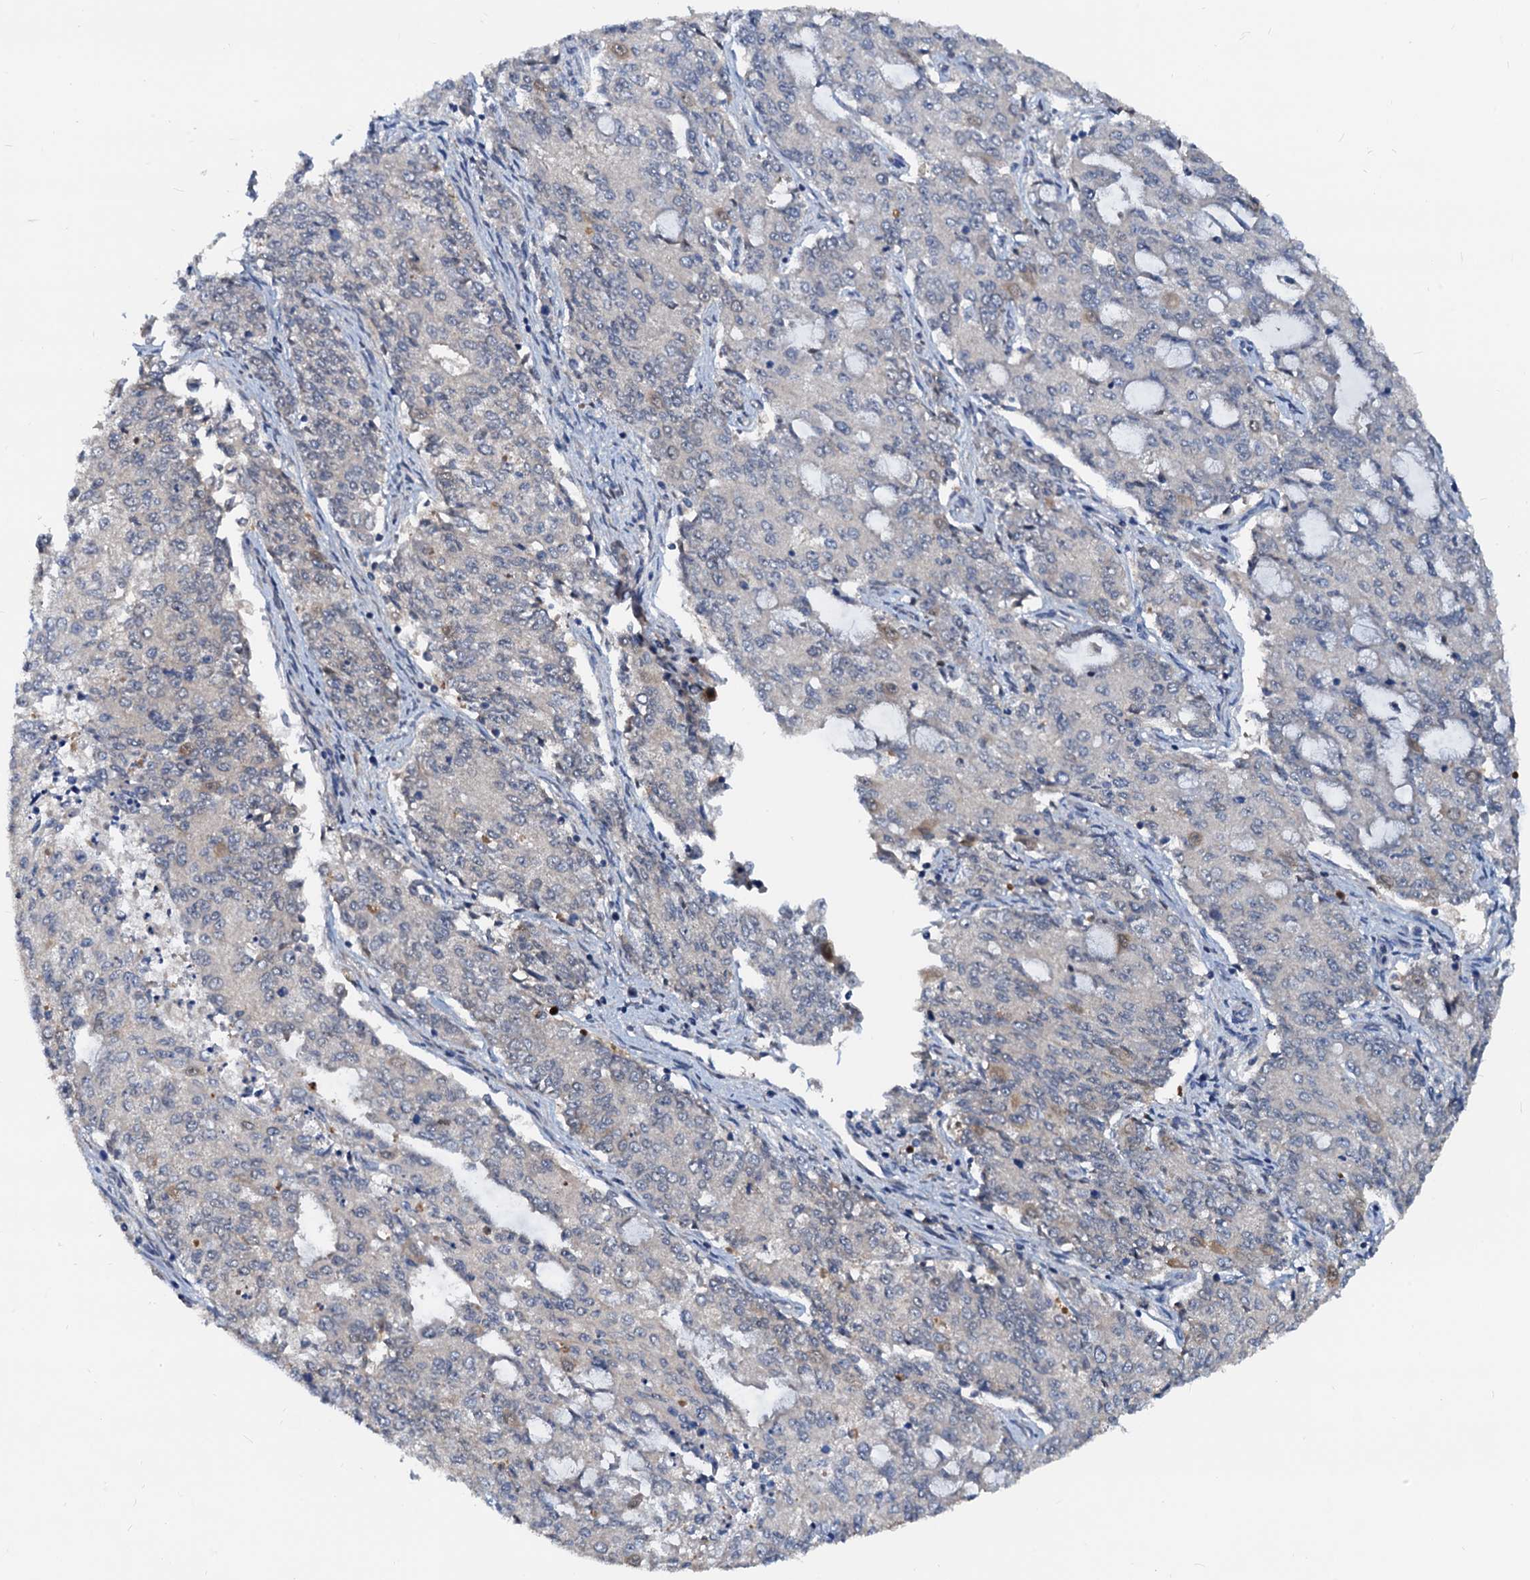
{"staining": {"intensity": "moderate", "quantity": "<25%", "location": "cytoplasmic/membranous"}, "tissue": "endometrial cancer", "cell_type": "Tumor cells", "image_type": "cancer", "snomed": [{"axis": "morphology", "description": "Adenocarcinoma, NOS"}, {"axis": "topography", "description": "Endometrium"}], "caption": "A high-resolution histopathology image shows immunohistochemistry staining of endometrial cancer (adenocarcinoma), which displays moderate cytoplasmic/membranous positivity in about <25% of tumor cells.", "gene": "PTGES3", "patient": {"sex": "female", "age": 50}}